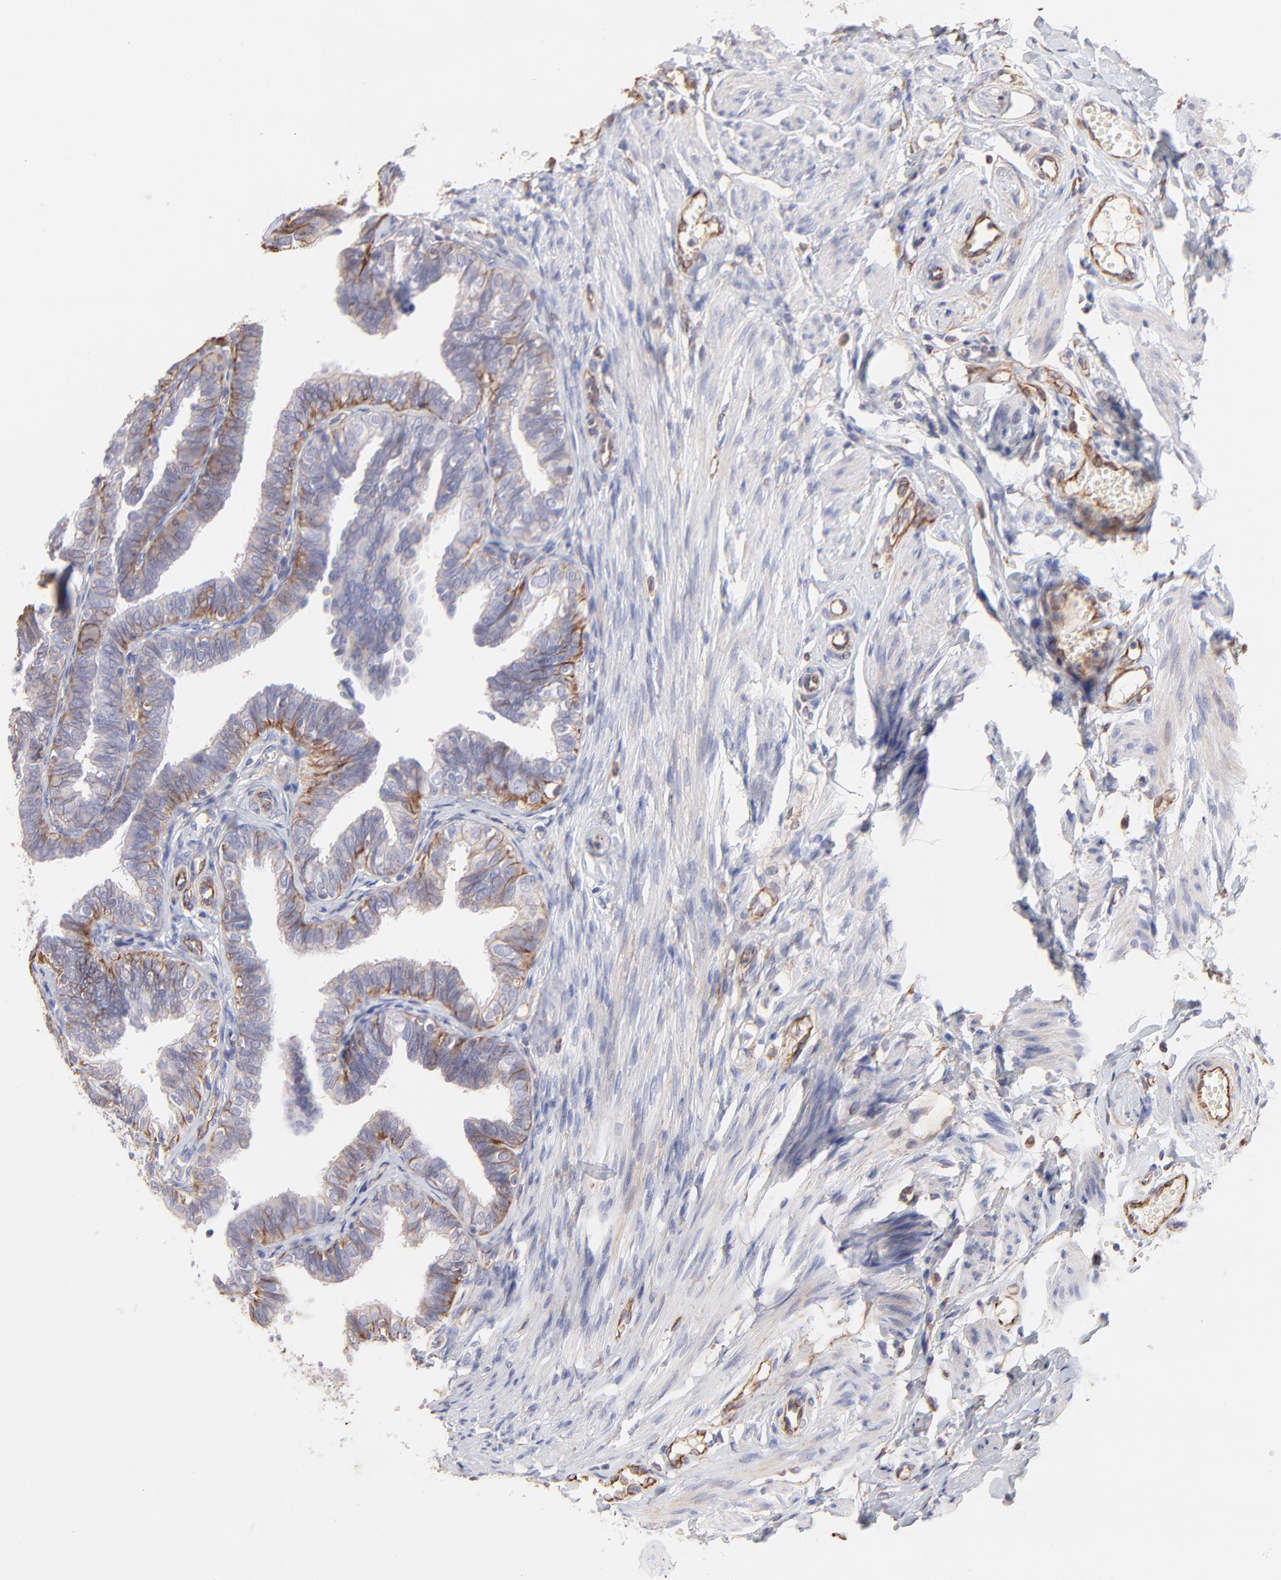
{"staining": {"intensity": "moderate", "quantity": "25%-75%", "location": "cytoplasmic/membranous"}, "tissue": "fallopian tube", "cell_type": "Glandular cells", "image_type": "normal", "snomed": [{"axis": "morphology", "description": "Normal tissue, NOS"}, {"axis": "topography", "description": "Fallopian tube"}], "caption": "Immunohistochemistry (IHC) of normal fallopian tube demonstrates medium levels of moderate cytoplasmic/membranous staining in approximately 25%-75% of glandular cells.", "gene": "COX8C", "patient": {"sex": "female", "age": 46}}